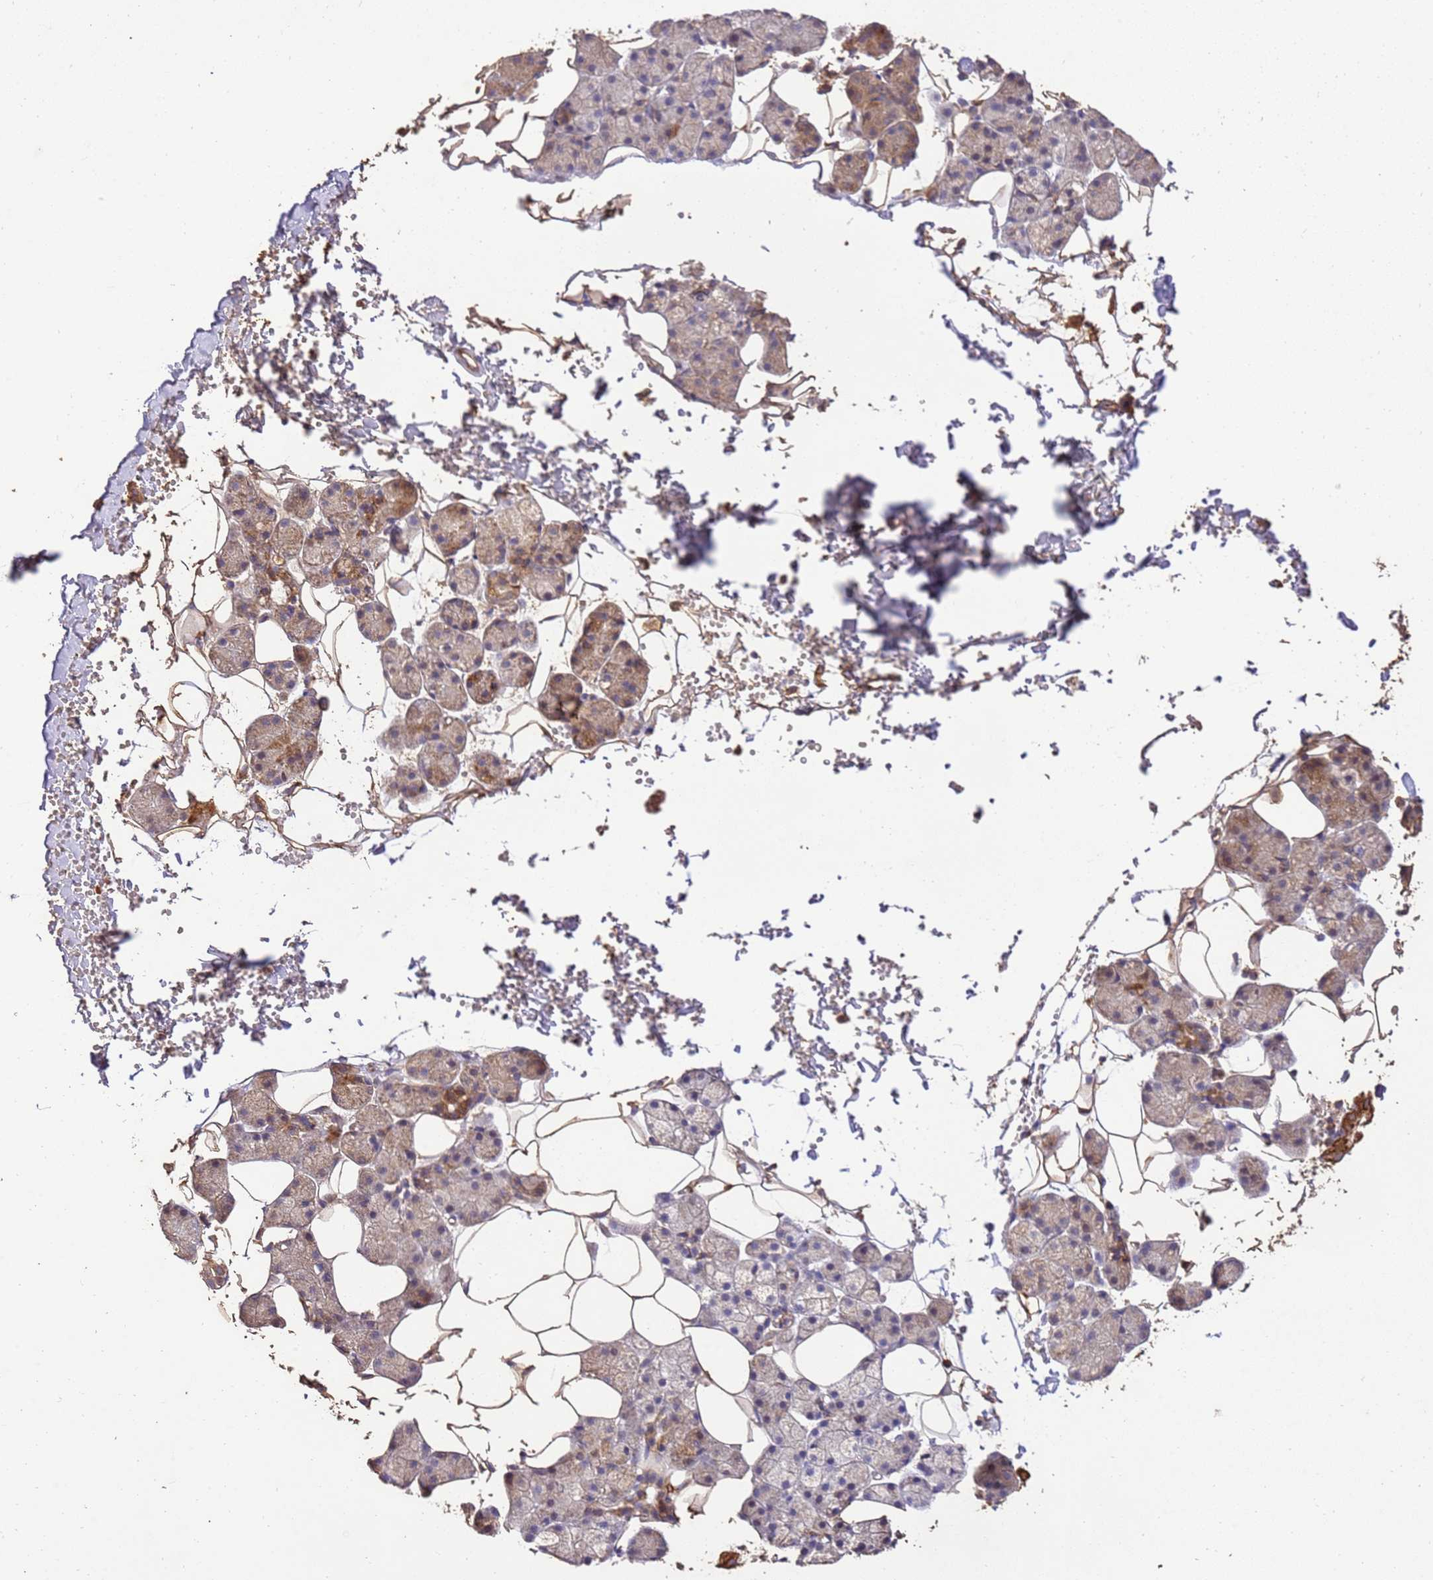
{"staining": {"intensity": "strong", "quantity": "<25%", "location": "cytoplasmic/membranous"}, "tissue": "salivary gland", "cell_type": "Glandular cells", "image_type": "normal", "snomed": [{"axis": "morphology", "description": "Normal tissue, NOS"}, {"axis": "topography", "description": "Salivary gland"}], "caption": "Salivary gland stained with DAB immunohistochemistry (IHC) displays medium levels of strong cytoplasmic/membranous expression in about <25% of glandular cells. (Stains: DAB (3,3'-diaminobenzidine) in brown, nuclei in blue, Microscopy: brightfield microscopy at high magnification).", "gene": "LRRC28", "patient": {"sex": "female", "age": 33}}